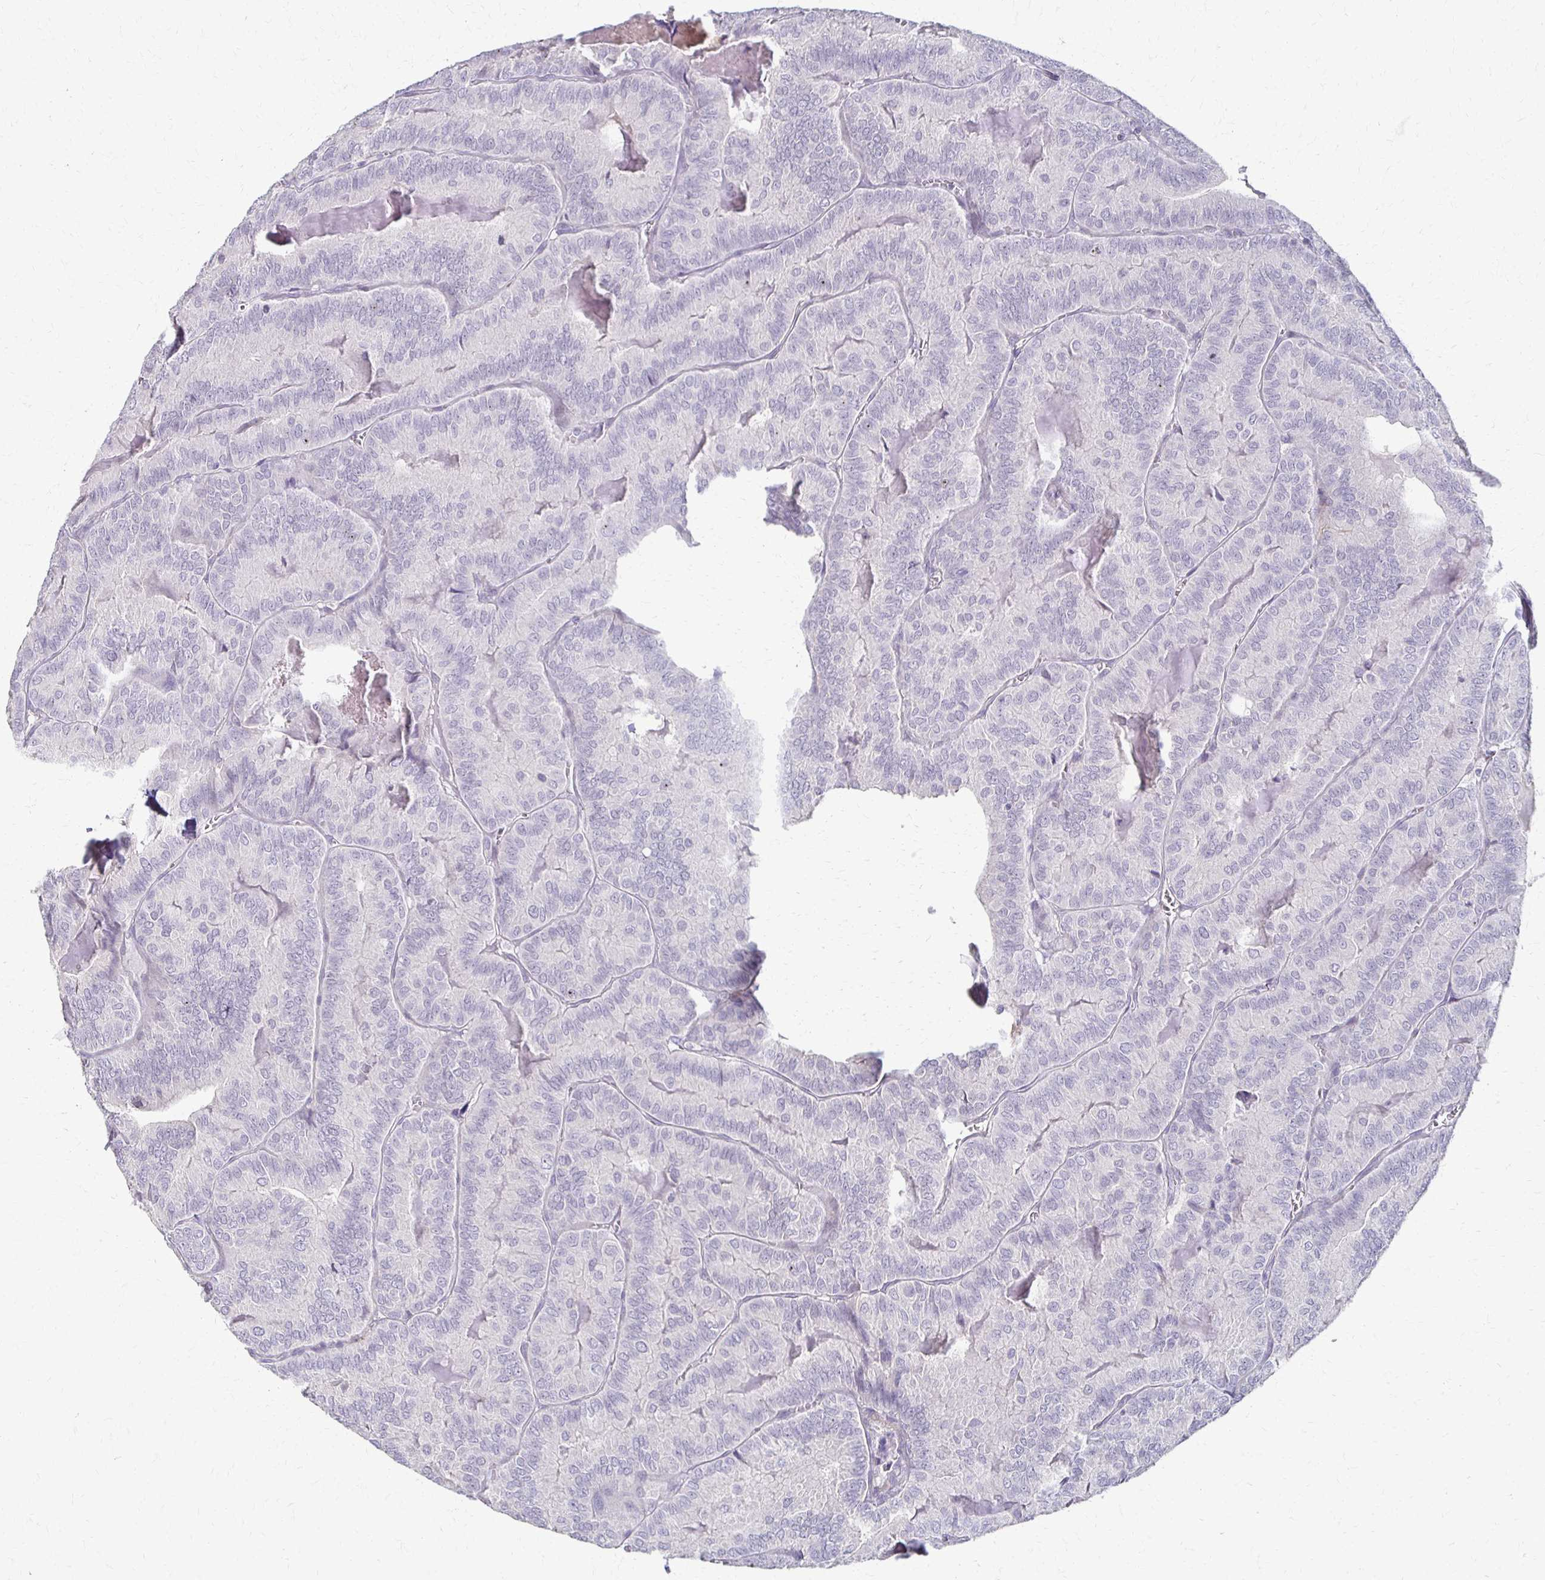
{"staining": {"intensity": "negative", "quantity": "none", "location": "none"}, "tissue": "thyroid cancer", "cell_type": "Tumor cells", "image_type": "cancer", "snomed": [{"axis": "morphology", "description": "Papillary adenocarcinoma, NOS"}, {"axis": "topography", "description": "Thyroid gland"}], "caption": "This is a histopathology image of immunohistochemistry (IHC) staining of thyroid cancer, which shows no expression in tumor cells. (Immunohistochemistry (ihc), brightfield microscopy, high magnification).", "gene": "FOXO4", "patient": {"sex": "female", "age": 75}}